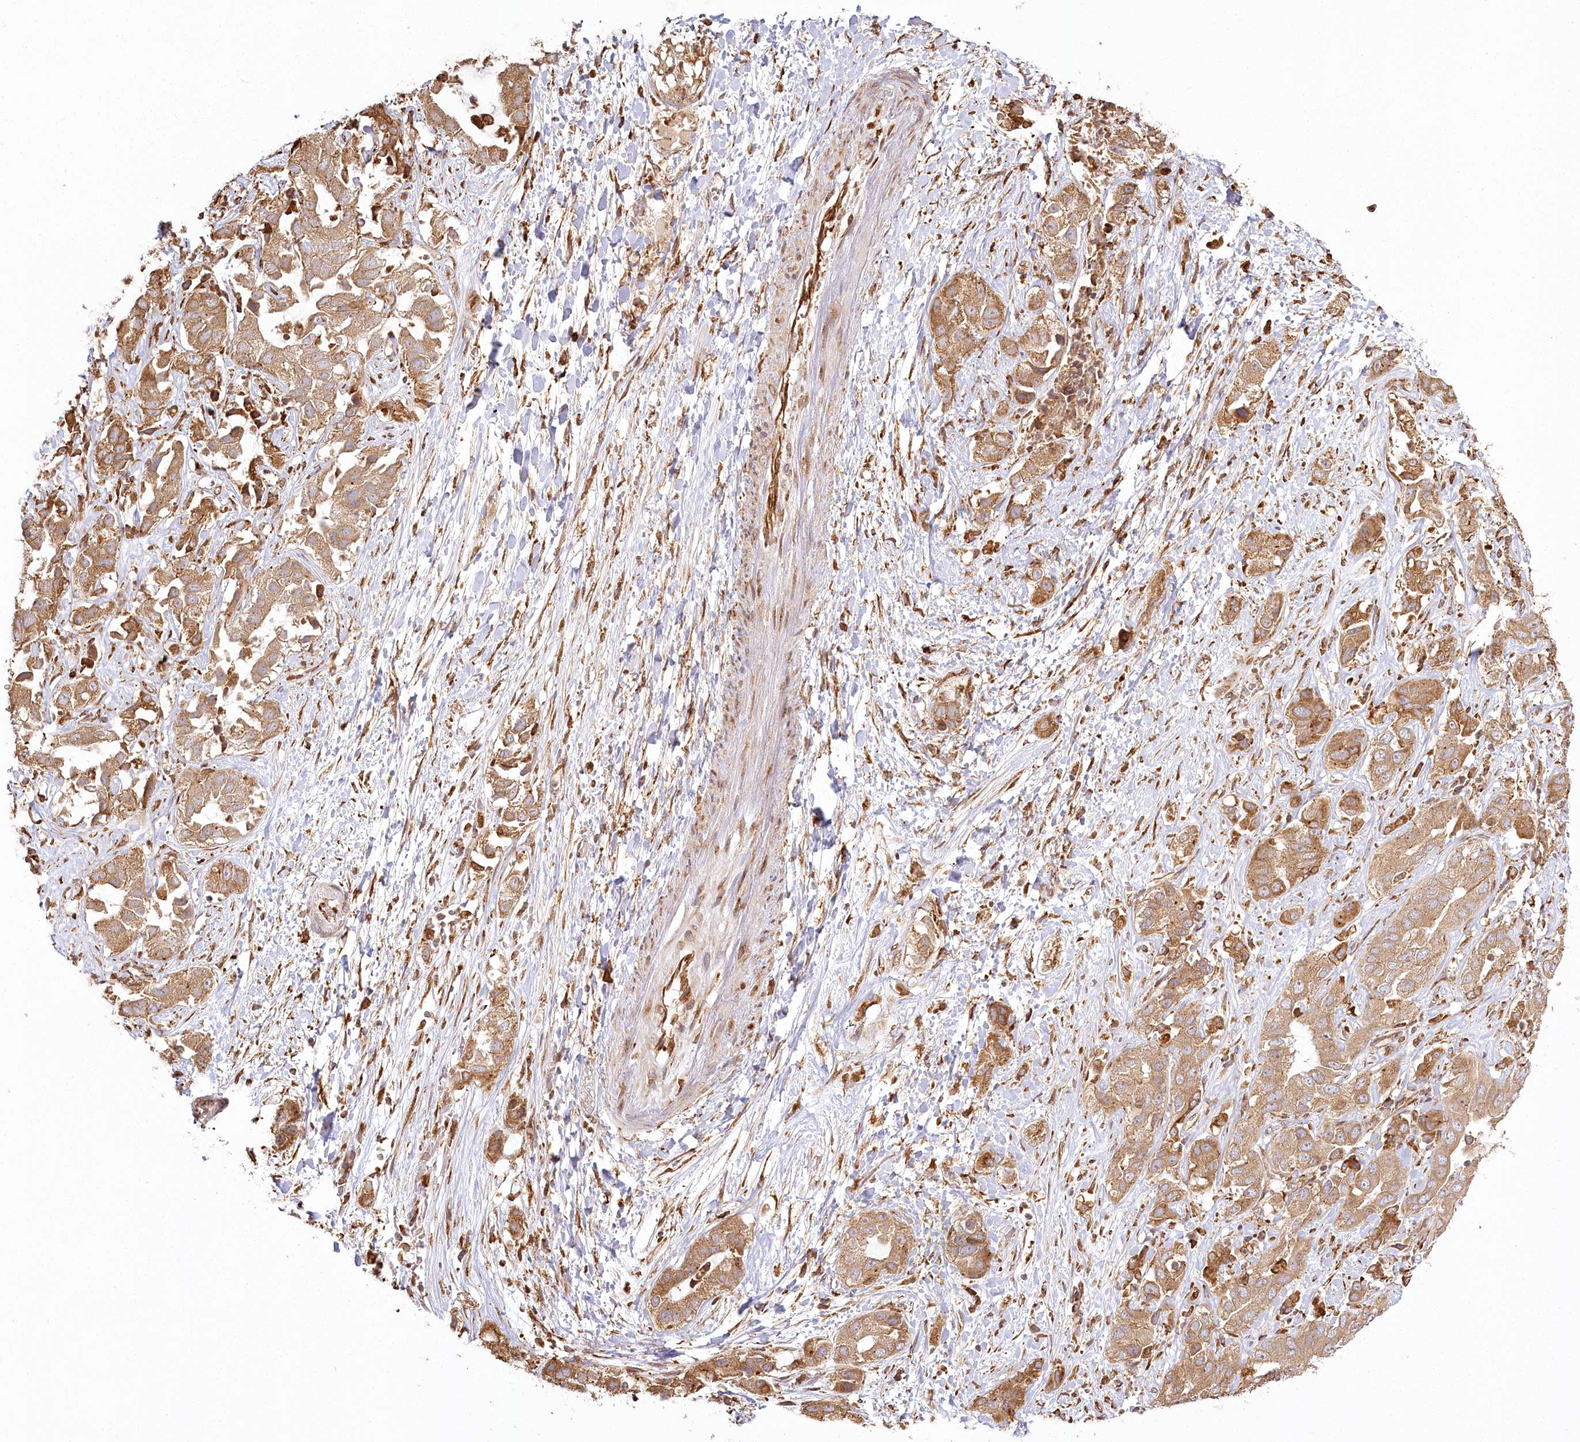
{"staining": {"intensity": "moderate", "quantity": ">75%", "location": "cytoplasmic/membranous"}, "tissue": "liver cancer", "cell_type": "Tumor cells", "image_type": "cancer", "snomed": [{"axis": "morphology", "description": "Cholangiocarcinoma"}, {"axis": "topography", "description": "Liver"}], "caption": "Protein analysis of liver cancer (cholangiocarcinoma) tissue demonstrates moderate cytoplasmic/membranous positivity in about >75% of tumor cells.", "gene": "FAM13A", "patient": {"sex": "female", "age": 52}}